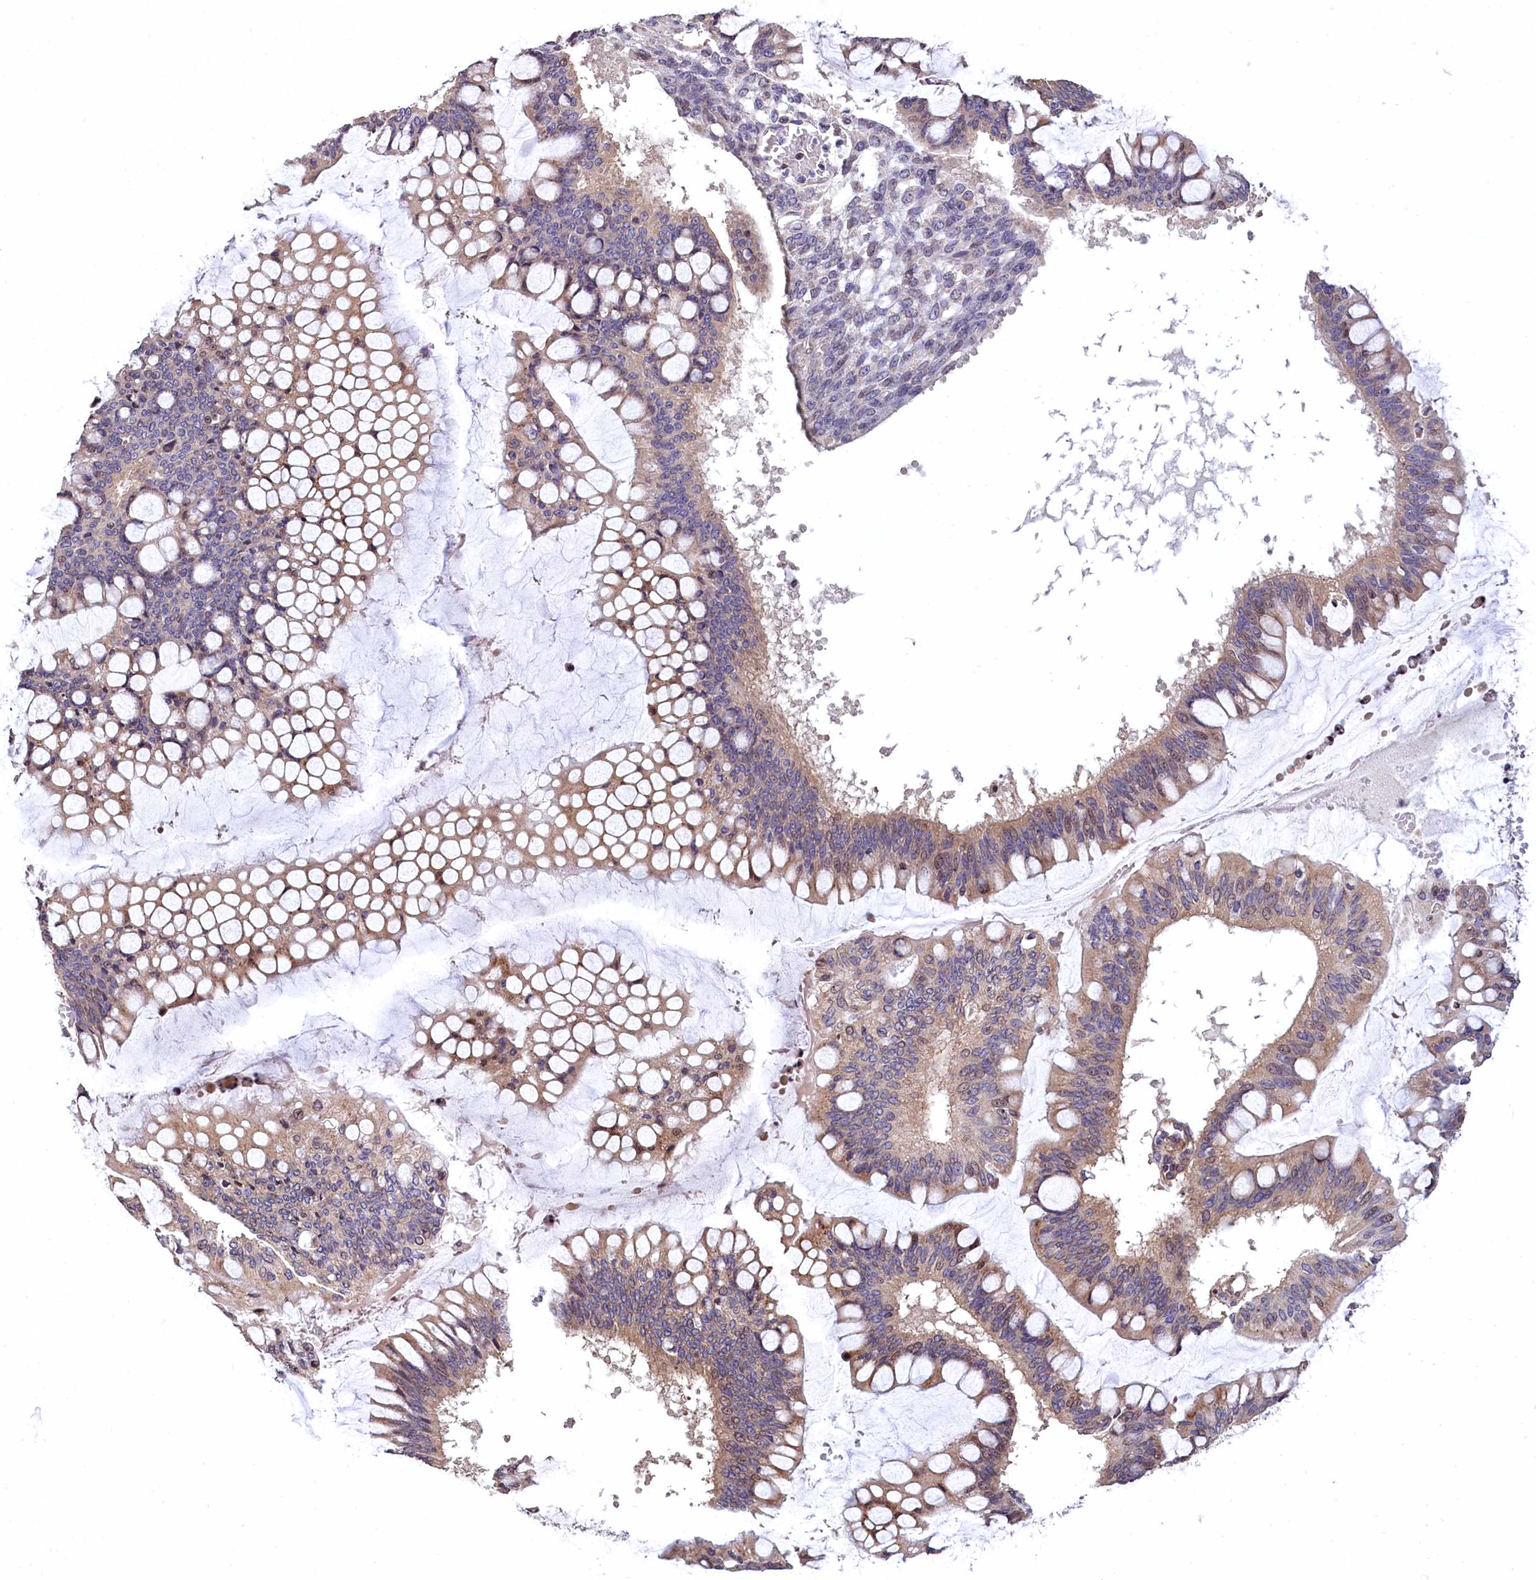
{"staining": {"intensity": "moderate", "quantity": ">75%", "location": "cytoplasmic/membranous,nuclear"}, "tissue": "ovarian cancer", "cell_type": "Tumor cells", "image_type": "cancer", "snomed": [{"axis": "morphology", "description": "Cystadenocarcinoma, mucinous, NOS"}, {"axis": "topography", "description": "Ovary"}], "caption": "A brown stain labels moderate cytoplasmic/membranous and nuclear positivity of a protein in mucinous cystadenocarcinoma (ovarian) tumor cells.", "gene": "ZNF2", "patient": {"sex": "female", "age": 73}}